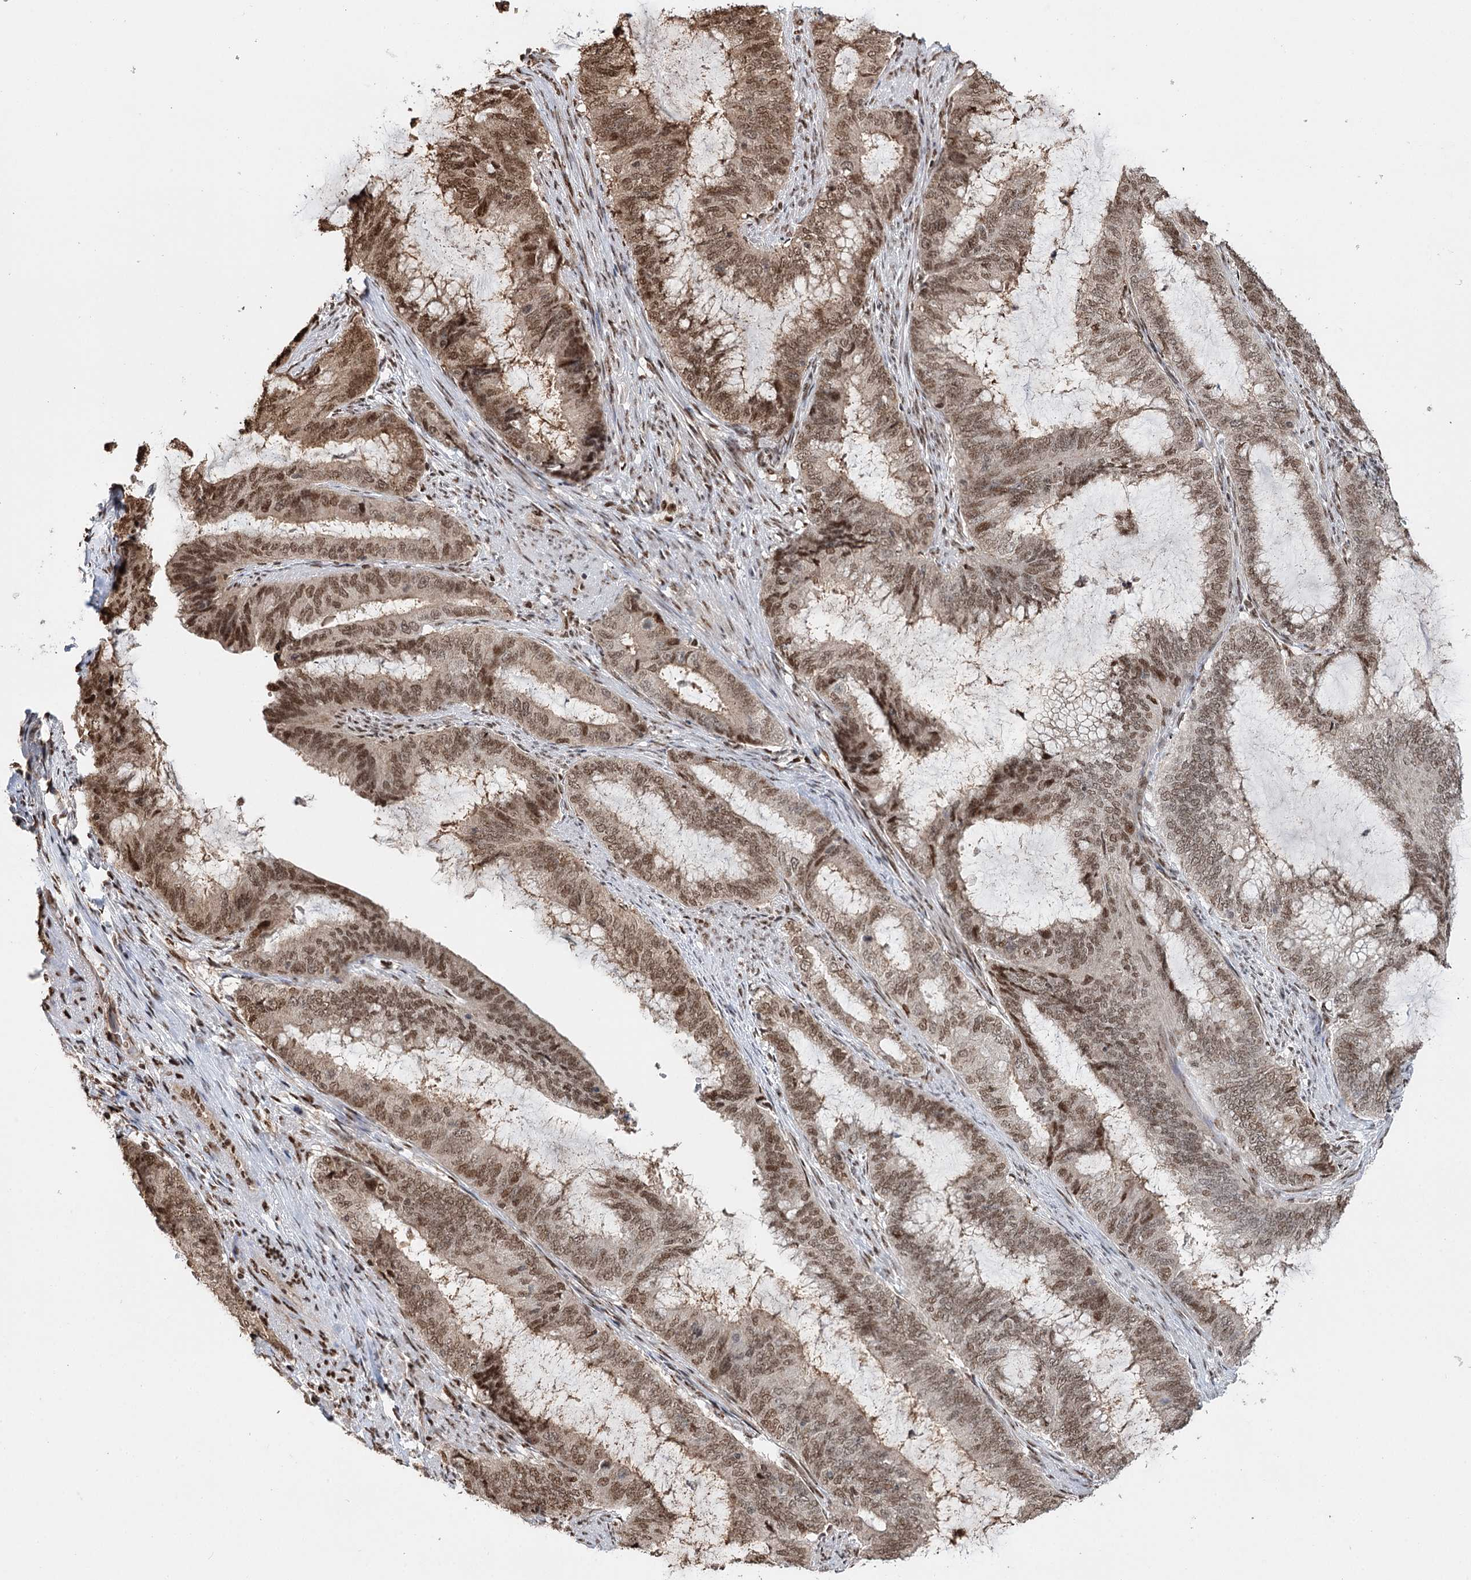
{"staining": {"intensity": "moderate", "quantity": ">75%", "location": "cytoplasmic/membranous,nuclear"}, "tissue": "endometrial cancer", "cell_type": "Tumor cells", "image_type": "cancer", "snomed": [{"axis": "morphology", "description": "Adenocarcinoma, NOS"}, {"axis": "topography", "description": "Endometrium"}], "caption": "DAB (3,3'-diaminobenzidine) immunohistochemical staining of human endometrial cancer reveals moderate cytoplasmic/membranous and nuclear protein staining in approximately >75% of tumor cells.", "gene": "RPS27A", "patient": {"sex": "female", "age": 51}}